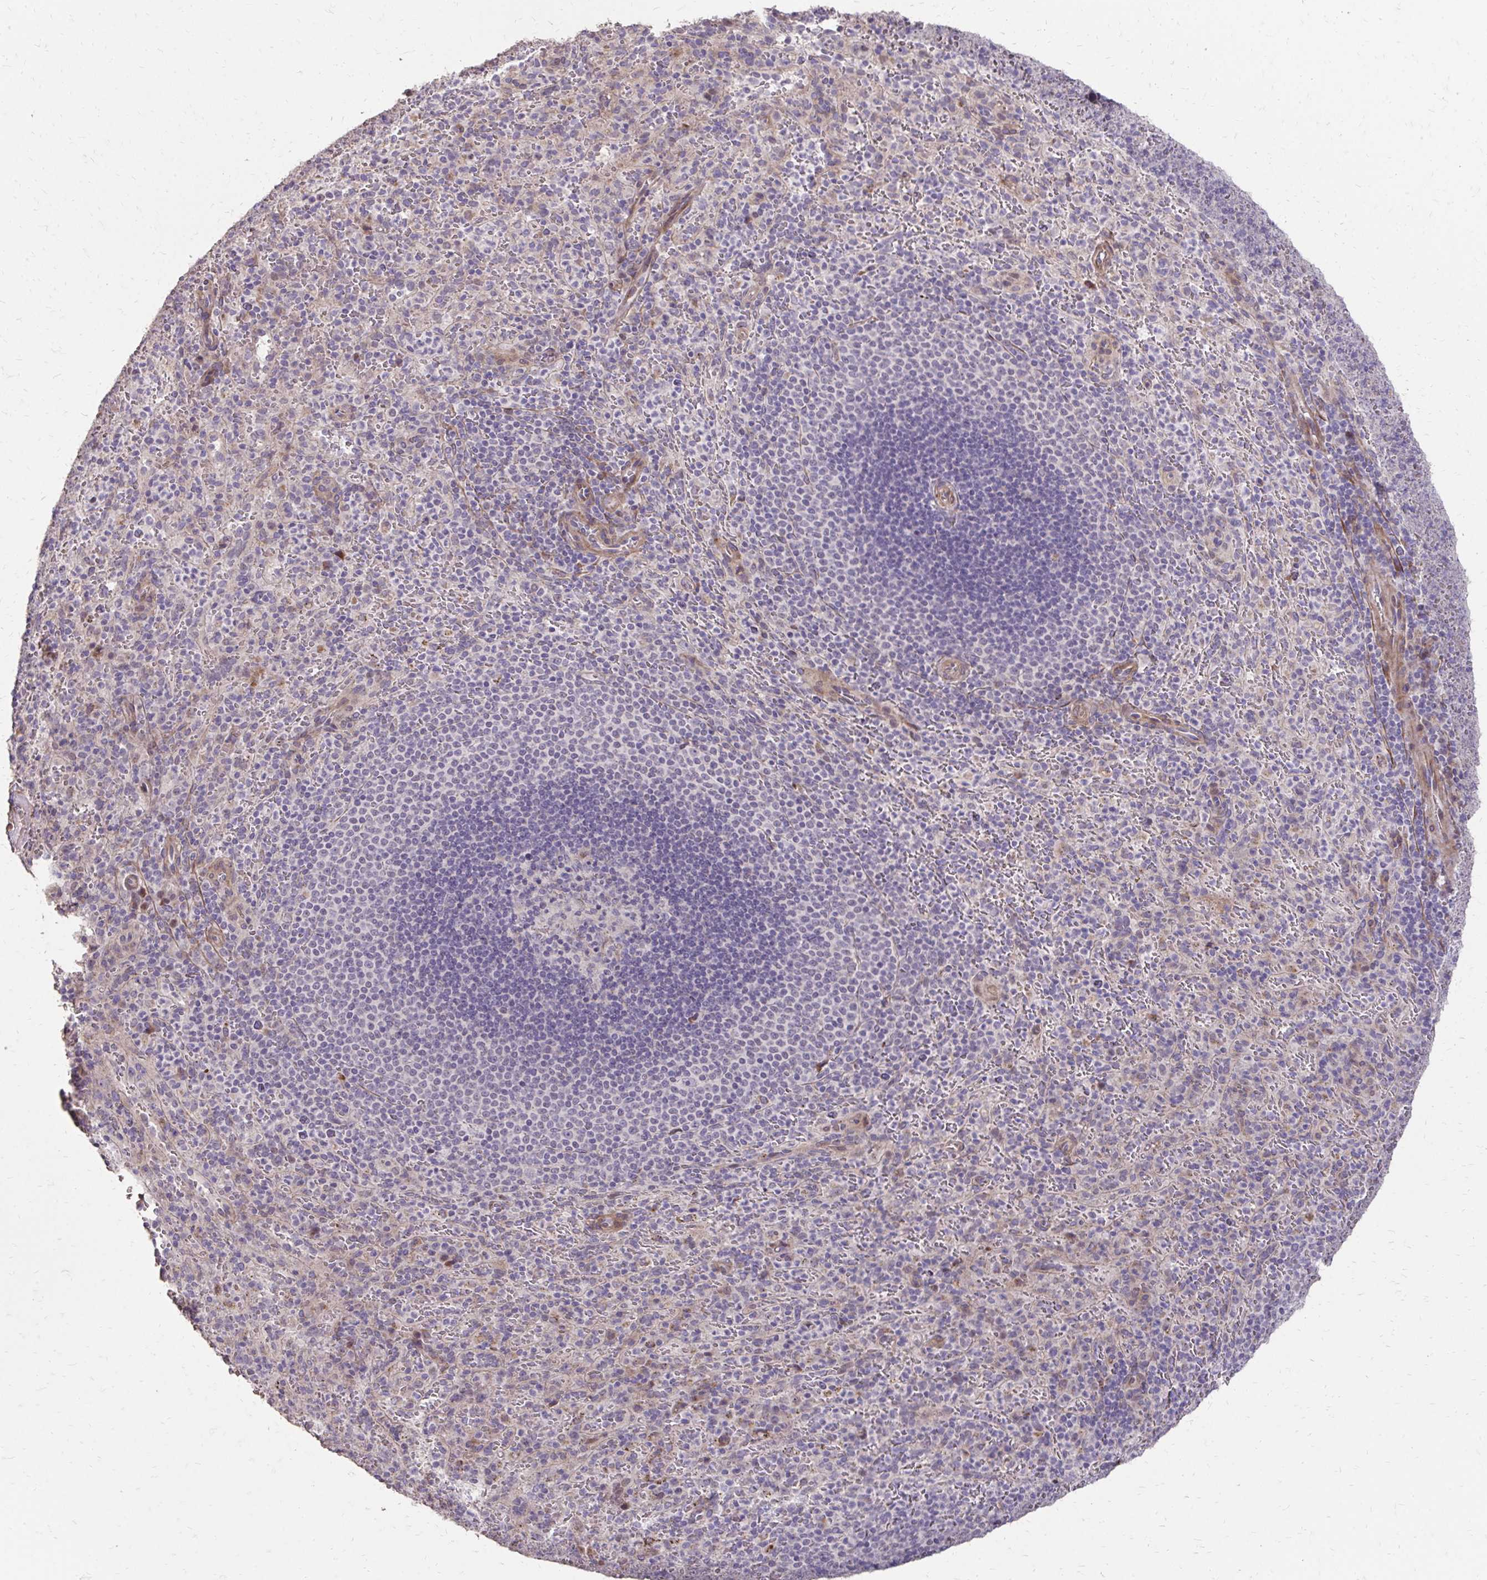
{"staining": {"intensity": "negative", "quantity": "none", "location": "none"}, "tissue": "spleen", "cell_type": "Cells in red pulp", "image_type": "normal", "snomed": [{"axis": "morphology", "description": "Normal tissue, NOS"}, {"axis": "topography", "description": "Spleen"}], "caption": "Immunohistochemical staining of benign spleen demonstrates no significant positivity in cells in red pulp. (Immunohistochemistry (ihc), brightfield microscopy, high magnification).", "gene": "MYORG", "patient": {"sex": "male", "age": 57}}